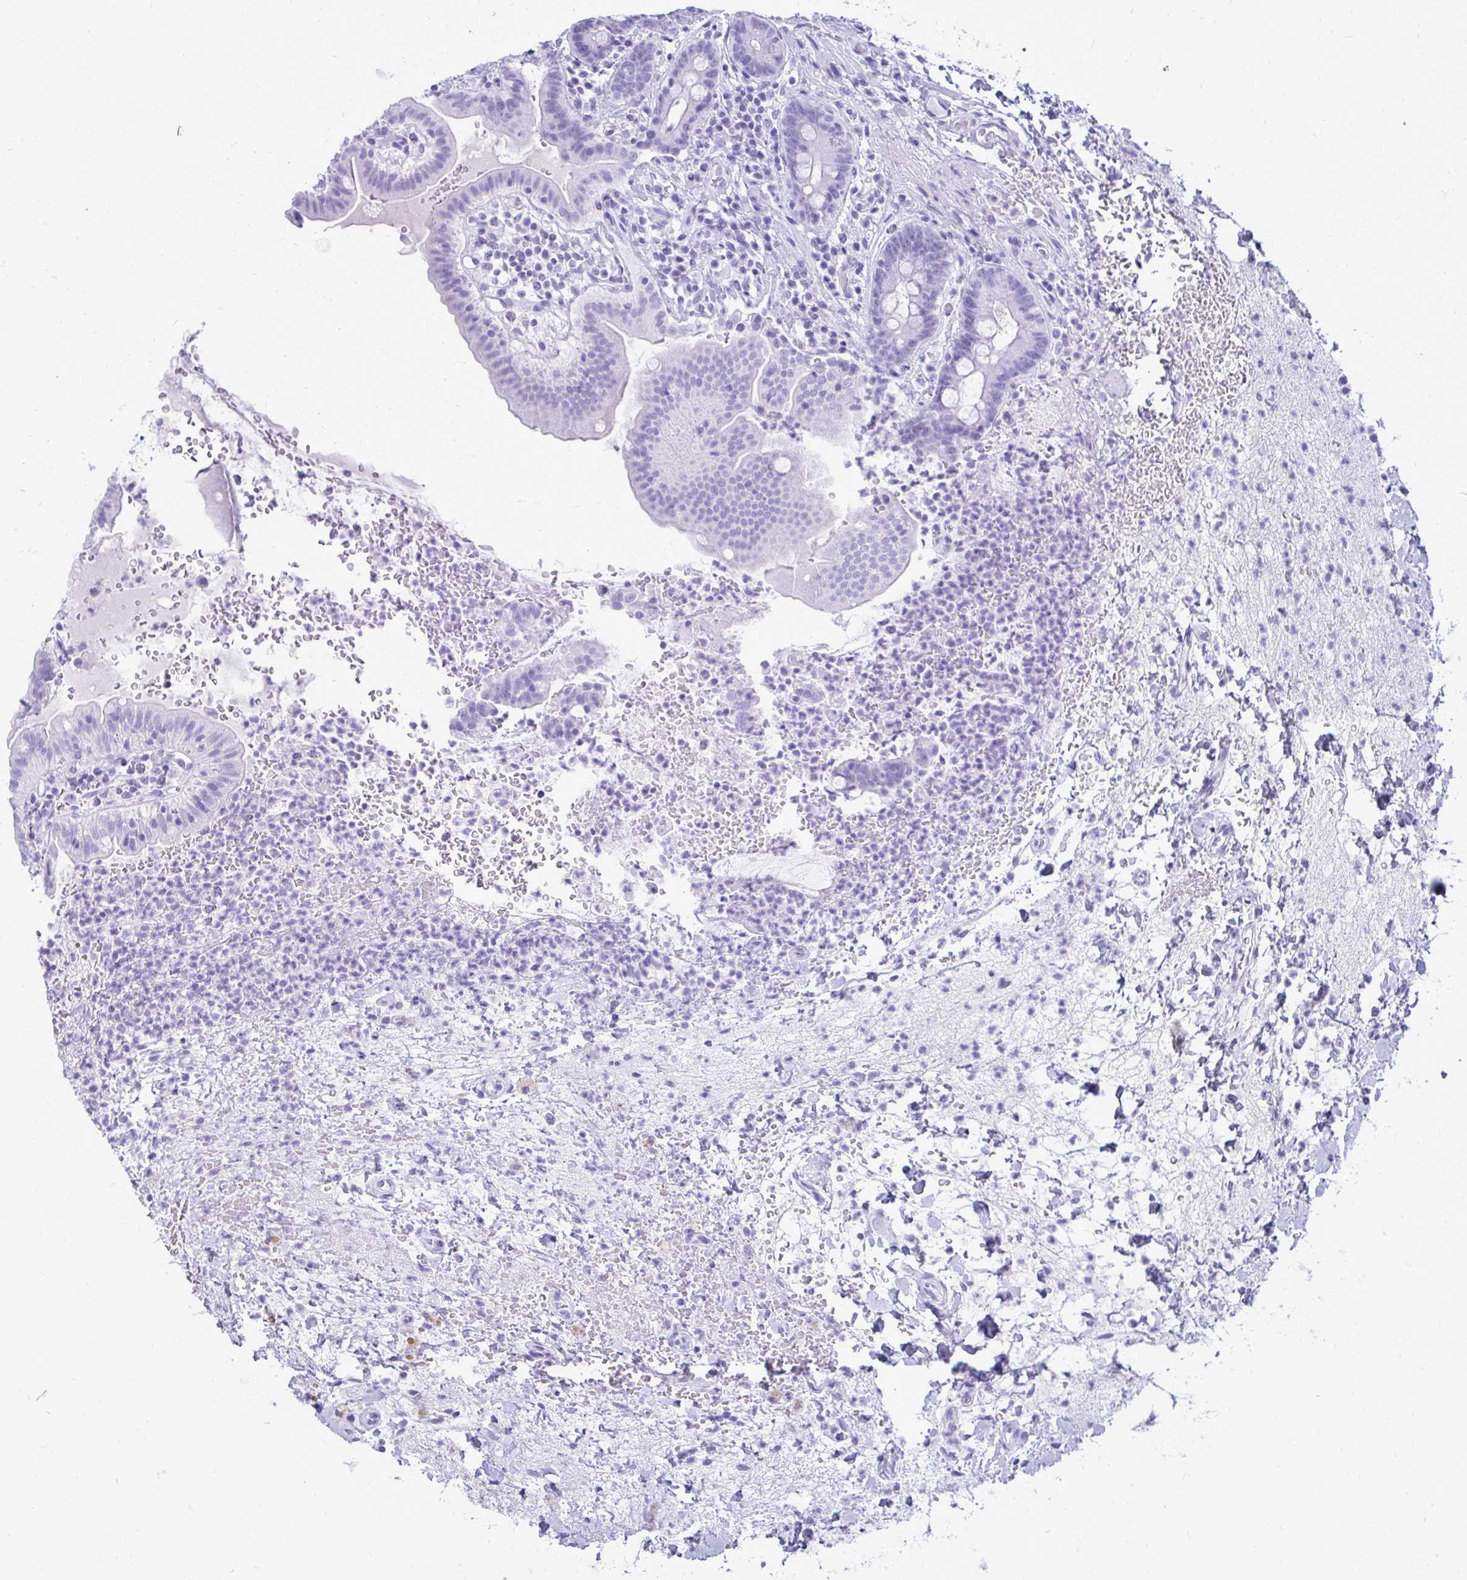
{"staining": {"intensity": "negative", "quantity": "none", "location": "none"}, "tissue": "small intestine", "cell_type": "Glandular cells", "image_type": "normal", "snomed": [{"axis": "morphology", "description": "Normal tissue, NOS"}, {"axis": "topography", "description": "Small intestine"}], "caption": "High power microscopy photomicrograph of an immunohistochemistry (IHC) micrograph of benign small intestine, revealing no significant expression in glandular cells. (Stains: DAB immunohistochemistry (IHC) with hematoxylin counter stain, Microscopy: brightfield microscopy at high magnification).", "gene": "OR10R2", "patient": {"sex": "male", "age": 26}}